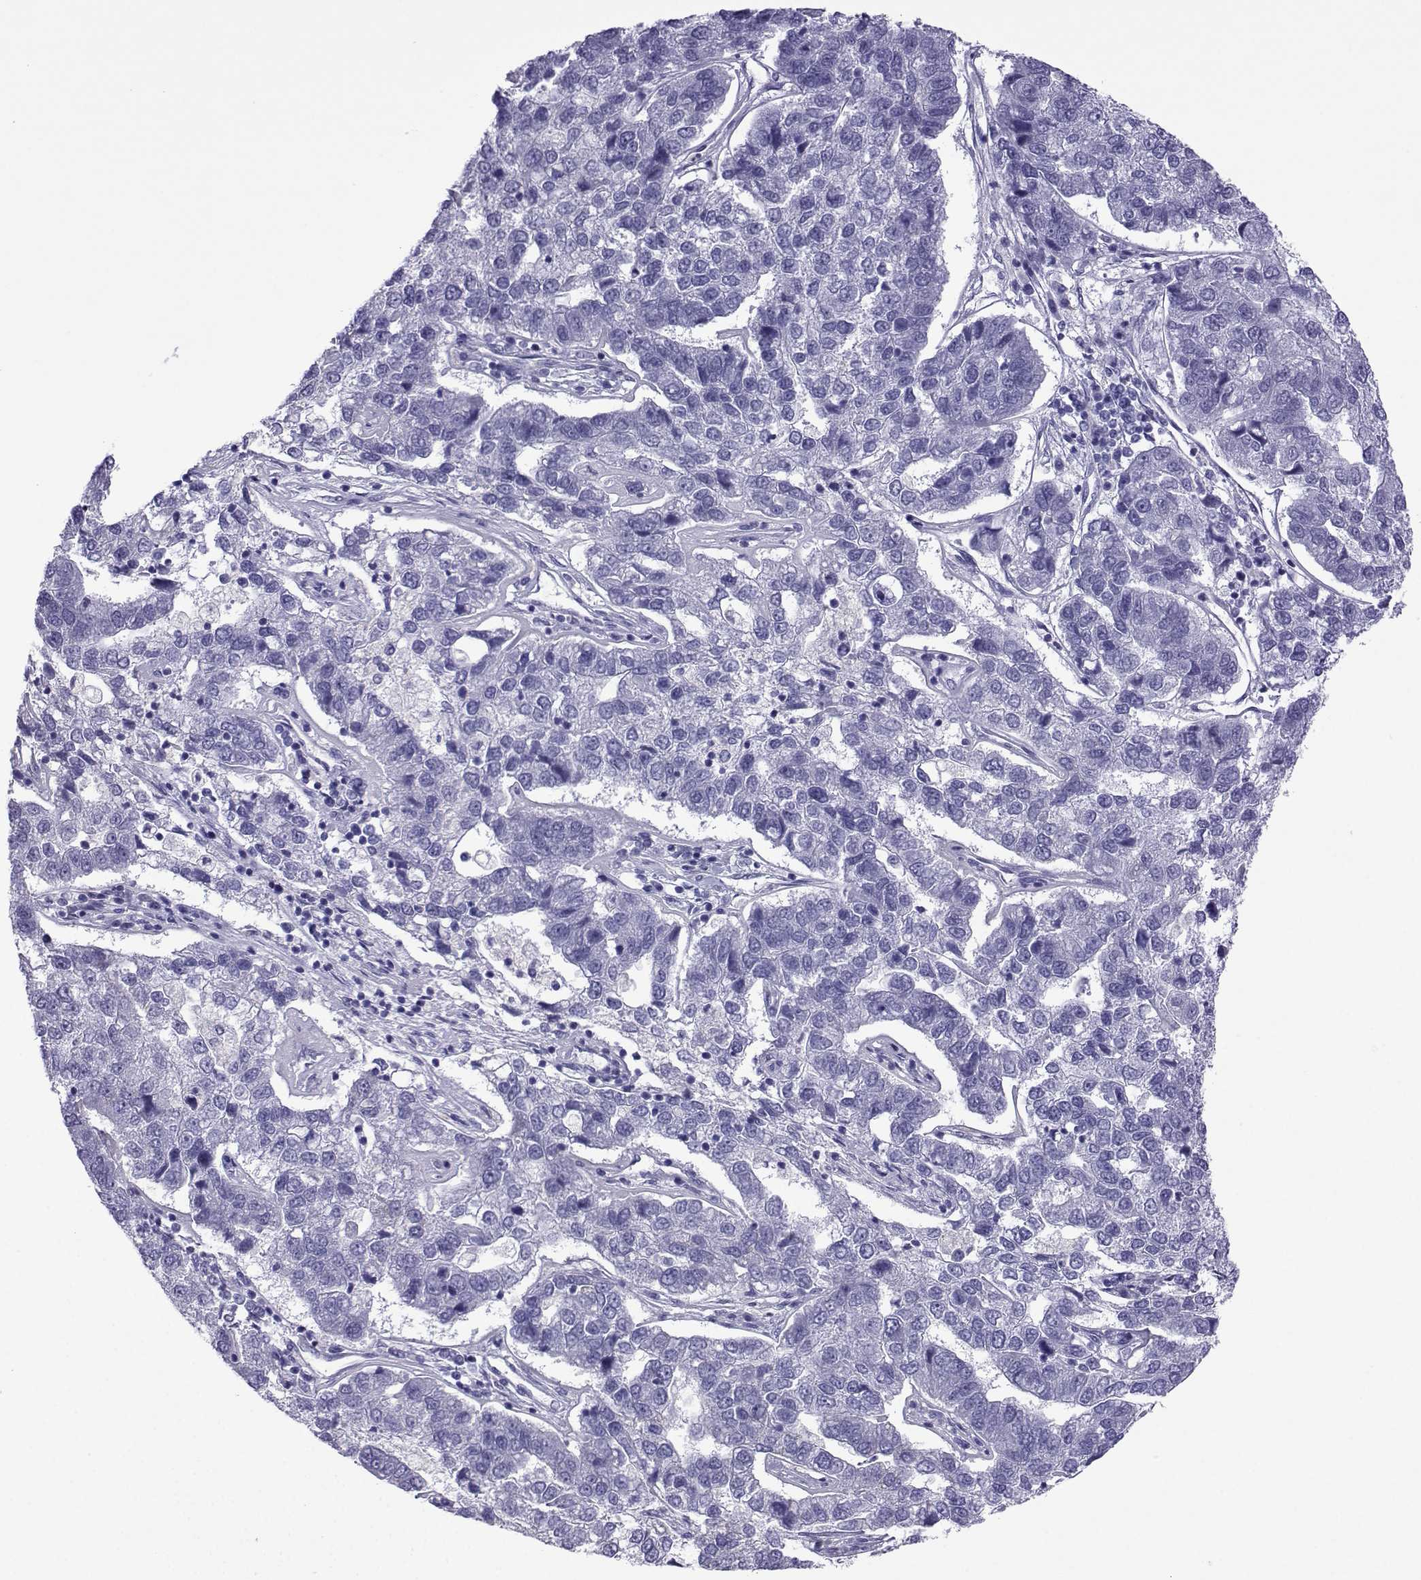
{"staining": {"intensity": "negative", "quantity": "none", "location": "none"}, "tissue": "pancreatic cancer", "cell_type": "Tumor cells", "image_type": "cancer", "snomed": [{"axis": "morphology", "description": "Adenocarcinoma, NOS"}, {"axis": "topography", "description": "Pancreas"}], "caption": "High power microscopy photomicrograph of an immunohistochemistry image of pancreatic adenocarcinoma, revealing no significant expression in tumor cells.", "gene": "CFAP70", "patient": {"sex": "female", "age": 61}}